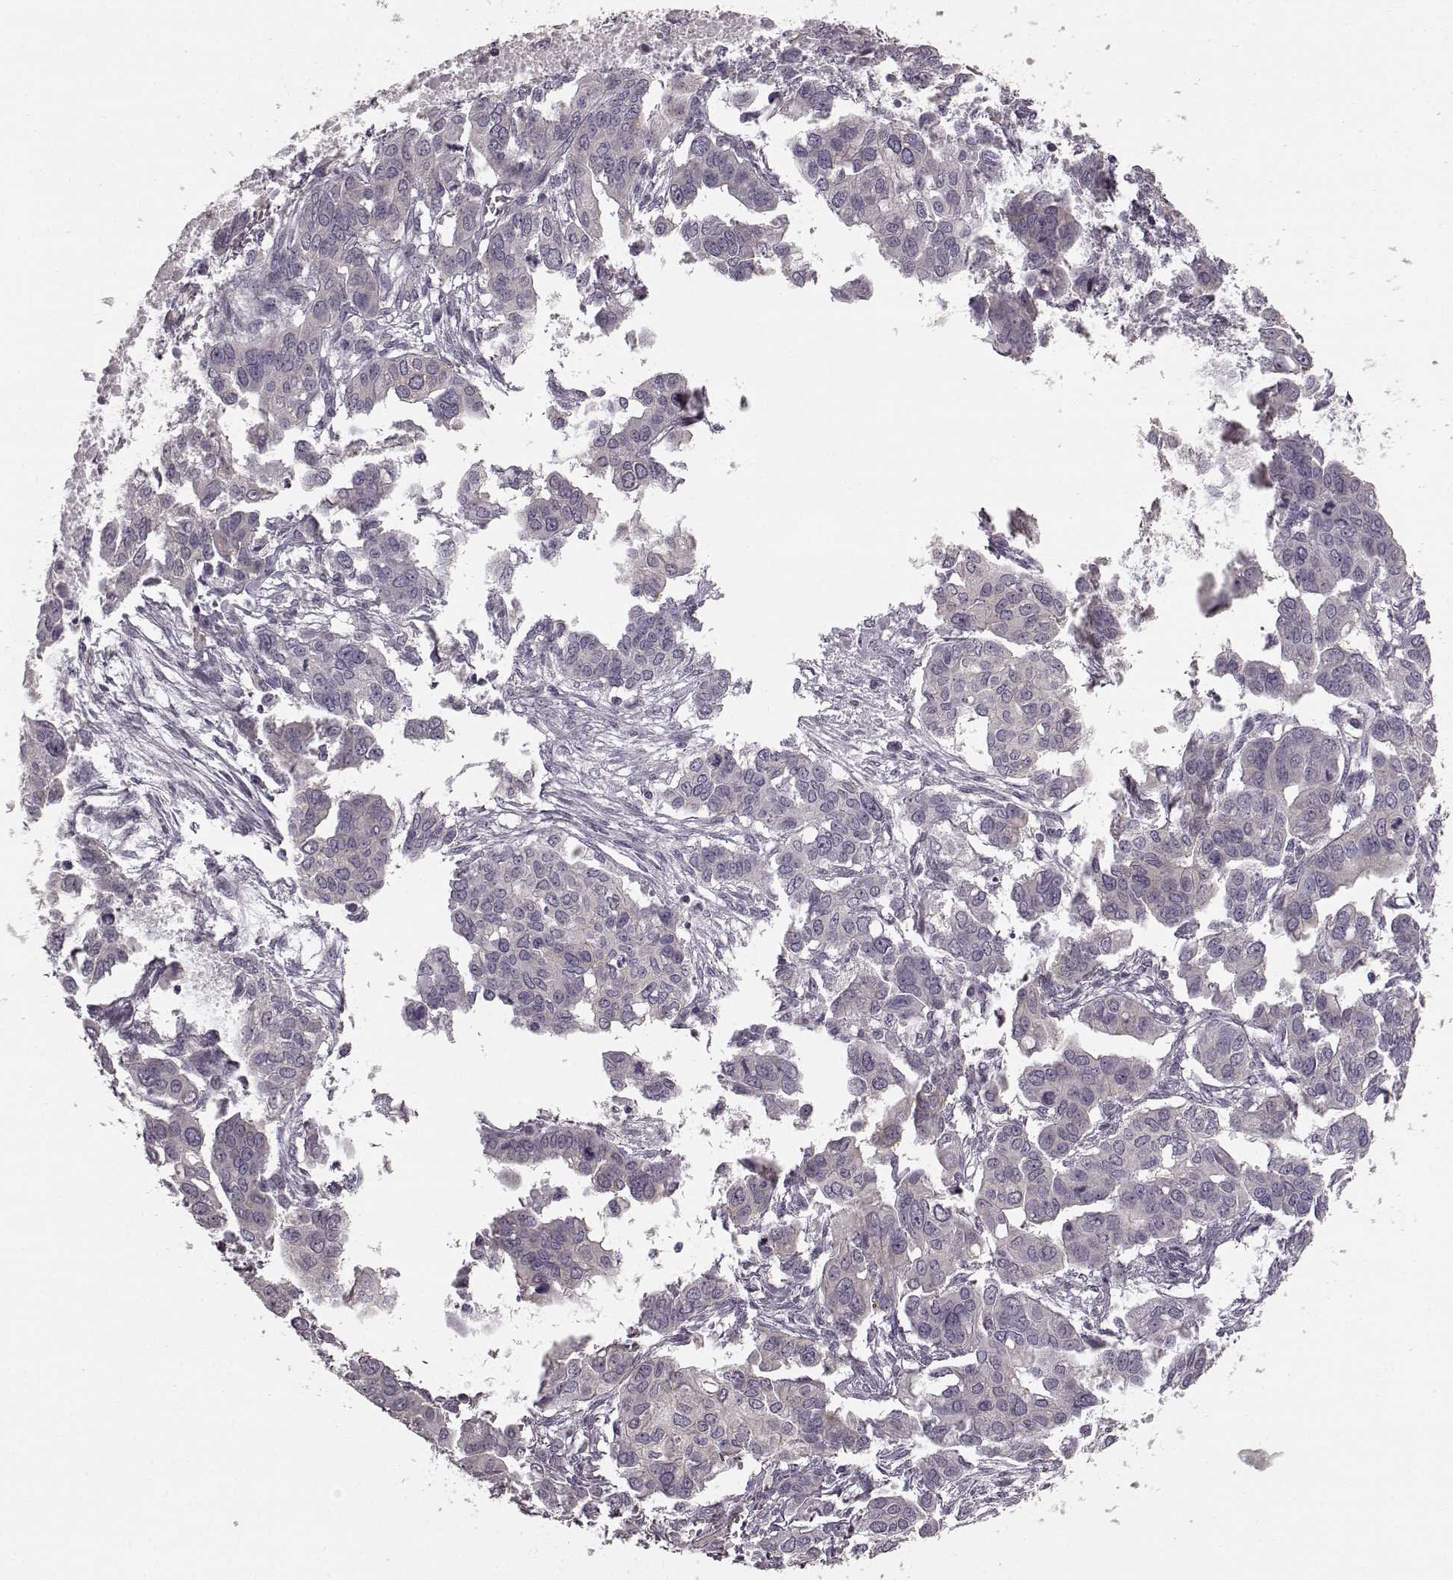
{"staining": {"intensity": "negative", "quantity": "none", "location": "none"}, "tissue": "ovarian cancer", "cell_type": "Tumor cells", "image_type": "cancer", "snomed": [{"axis": "morphology", "description": "Carcinoma, endometroid"}, {"axis": "topography", "description": "Ovary"}], "caption": "DAB (3,3'-diaminobenzidine) immunohistochemical staining of human ovarian cancer (endometroid carcinoma) exhibits no significant expression in tumor cells.", "gene": "PRKCE", "patient": {"sex": "female", "age": 78}}